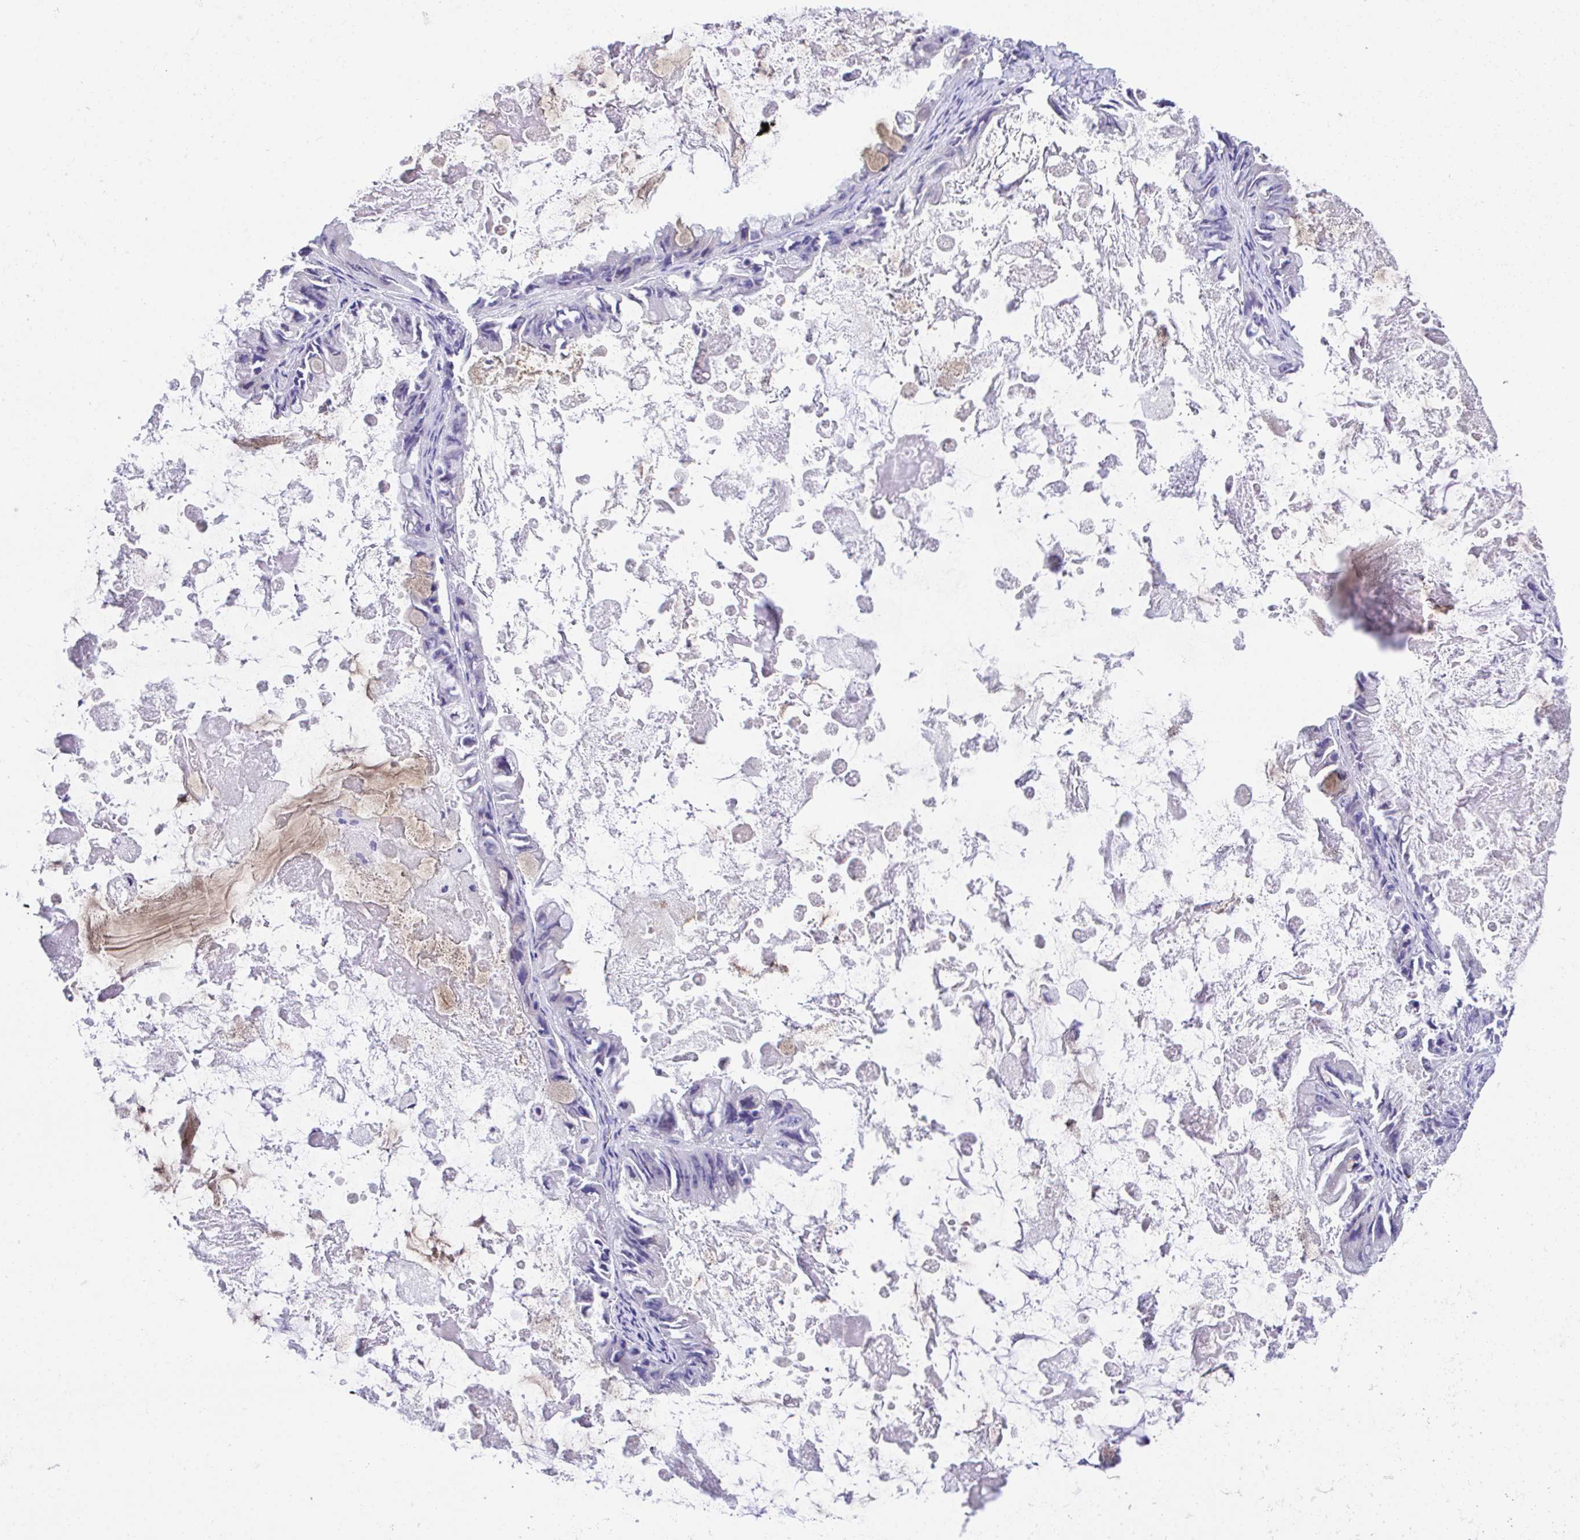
{"staining": {"intensity": "weak", "quantity": "<25%", "location": "cytoplasmic/membranous"}, "tissue": "ovarian cancer", "cell_type": "Tumor cells", "image_type": "cancer", "snomed": [{"axis": "morphology", "description": "Cystadenocarcinoma, mucinous, NOS"}, {"axis": "topography", "description": "Ovary"}], "caption": "DAB (3,3'-diaminobenzidine) immunohistochemical staining of ovarian cancer (mucinous cystadenocarcinoma) exhibits no significant staining in tumor cells.", "gene": "SLC16A6", "patient": {"sex": "female", "age": 61}}